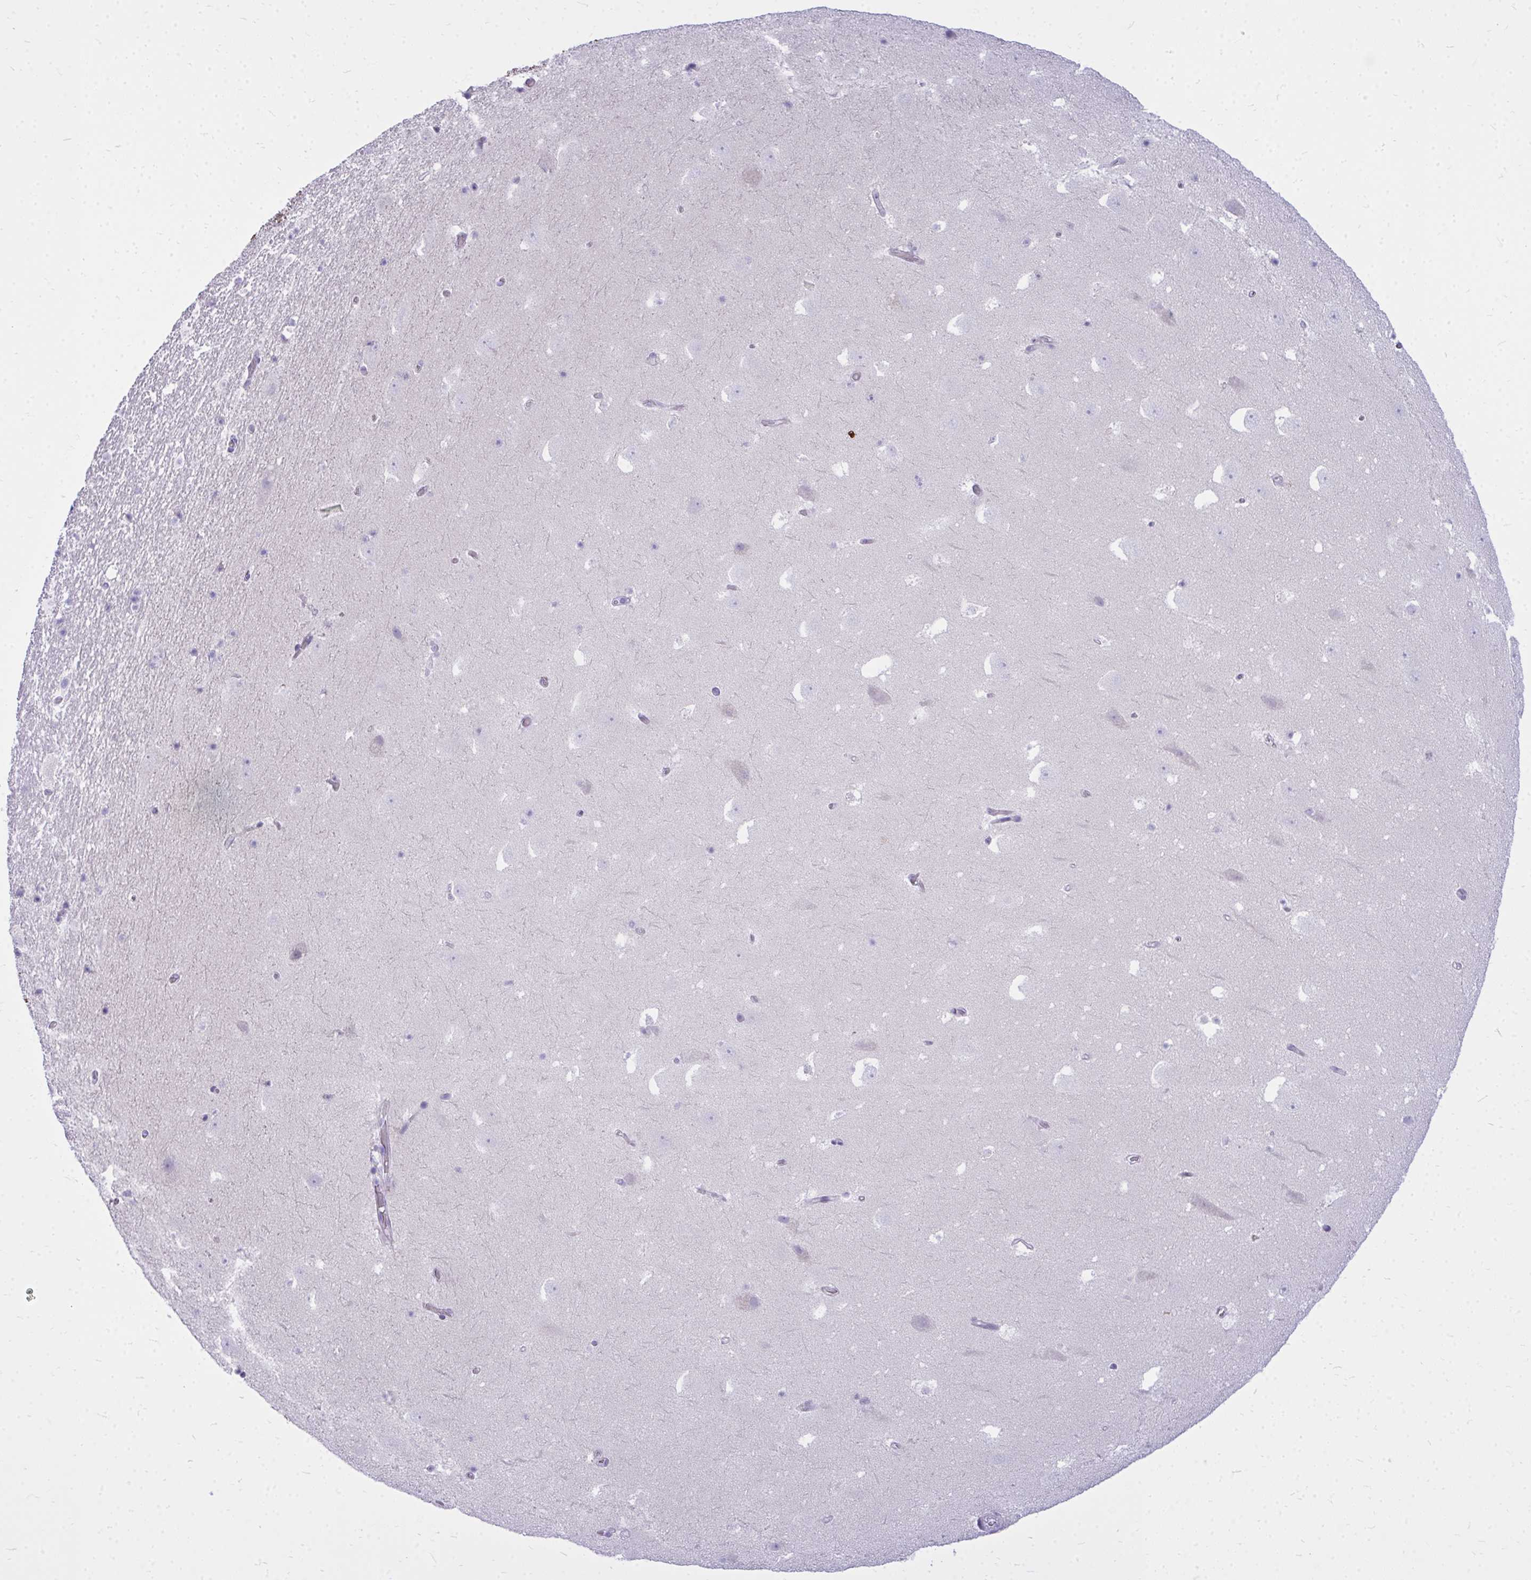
{"staining": {"intensity": "negative", "quantity": "none", "location": "none"}, "tissue": "hippocampus", "cell_type": "Glial cells", "image_type": "normal", "snomed": [{"axis": "morphology", "description": "Normal tissue, NOS"}, {"axis": "topography", "description": "Hippocampus"}], "caption": "Normal hippocampus was stained to show a protein in brown. There is no significant positivity in glial cells. (Brightfield microscopy of DAB immunohistochemistry at high magnification).", "gene": "ZSCAN25", "patient": {"sex": "female", "age": 42}}